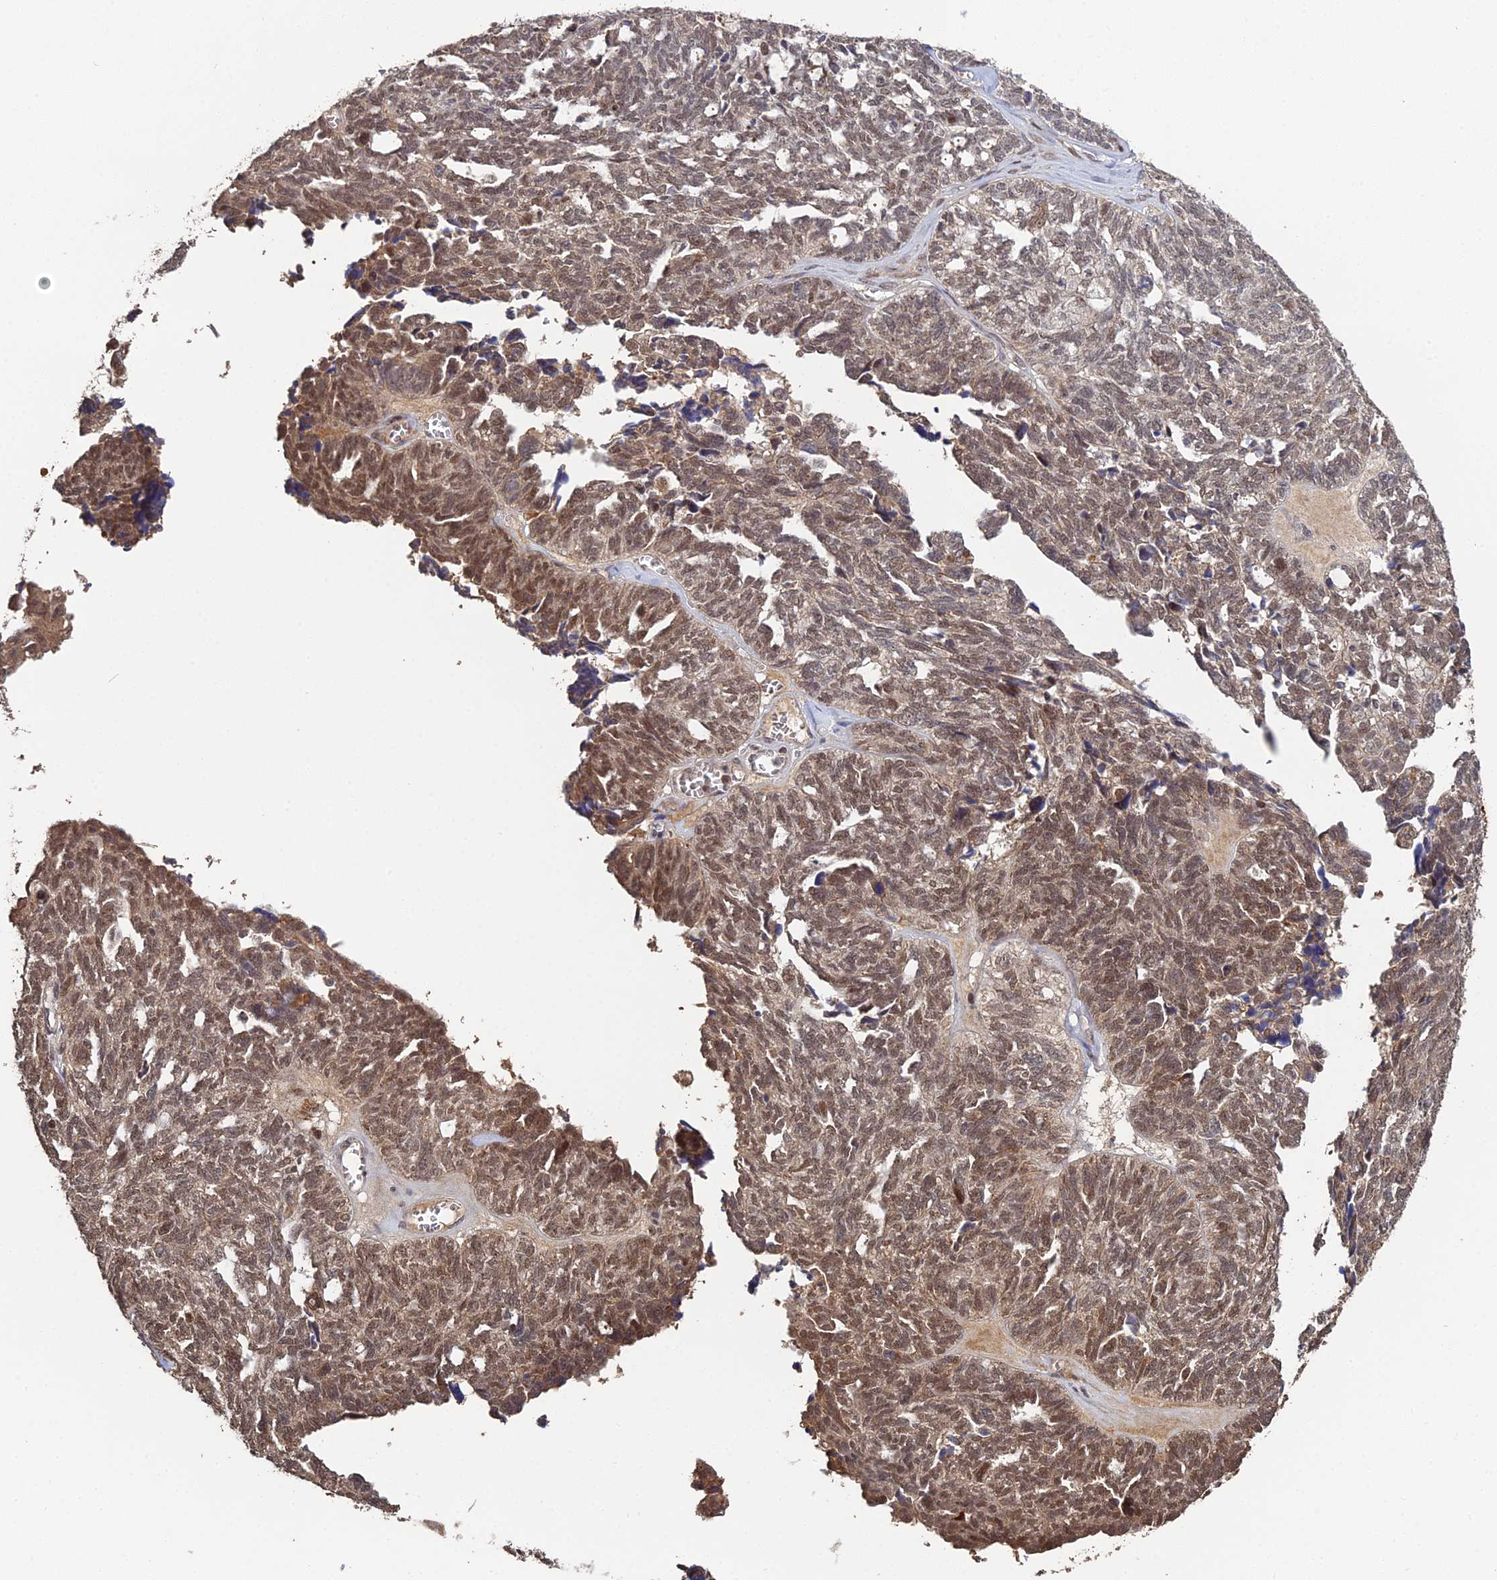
{"staining": {"intensity": "moderate", "quantity": ">75%", "location": "nuclear"}, "tissue": "ovarian cancer", "cell_type": "Tumor cells", "image_type": "cancer", "snomed": [{"axis": "morphology", "description": "Cystadenocarcinoma, serous, NOS"}, {"axis": "topography", "description": "Ovary"}], "caption": "The histopathology image reveals a brown stain indicating the presence of a protein in the nuclear of tumor cells in ovarian cancer (serous cystadenocarcinoma).", "gene": "ERCC5", "patient": {"sex": "female", "age": 79}}